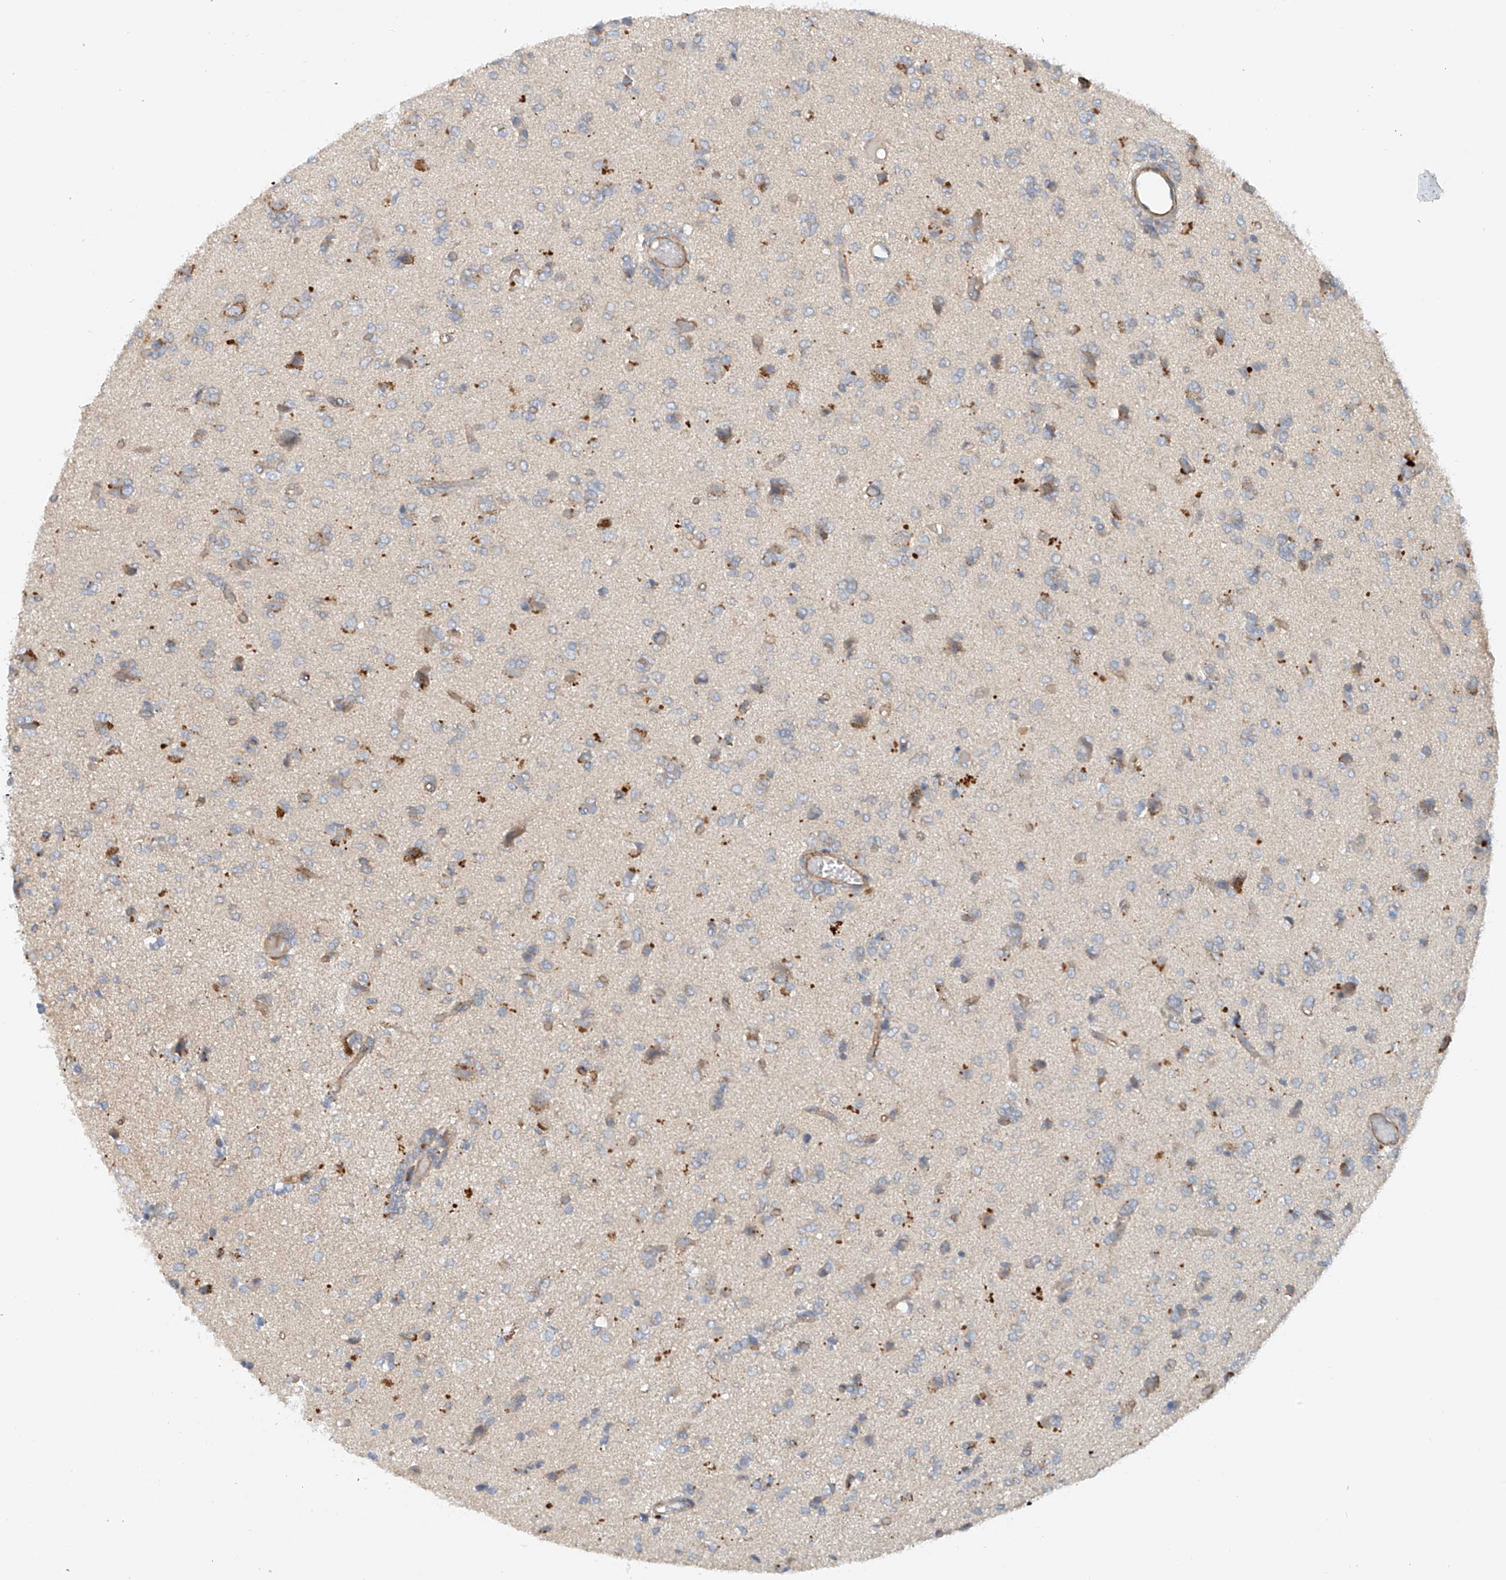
{"staining": {"intensity": "negative", "quantity": "none", "location": "none"}, "tissue": "glioma", "cell_type": "Tumor cells", "image_type": "cancer", "snomed": [{"axis": "morphology", "description": "Glioma, malignant, High grade"}, {"axis": "topography", "description": "Brain"}], "caption": "Tumor cells are negative for protein expression in human glioma.", "gene": "LYRM9", "patient": {"sex": "female", "age": 59}}